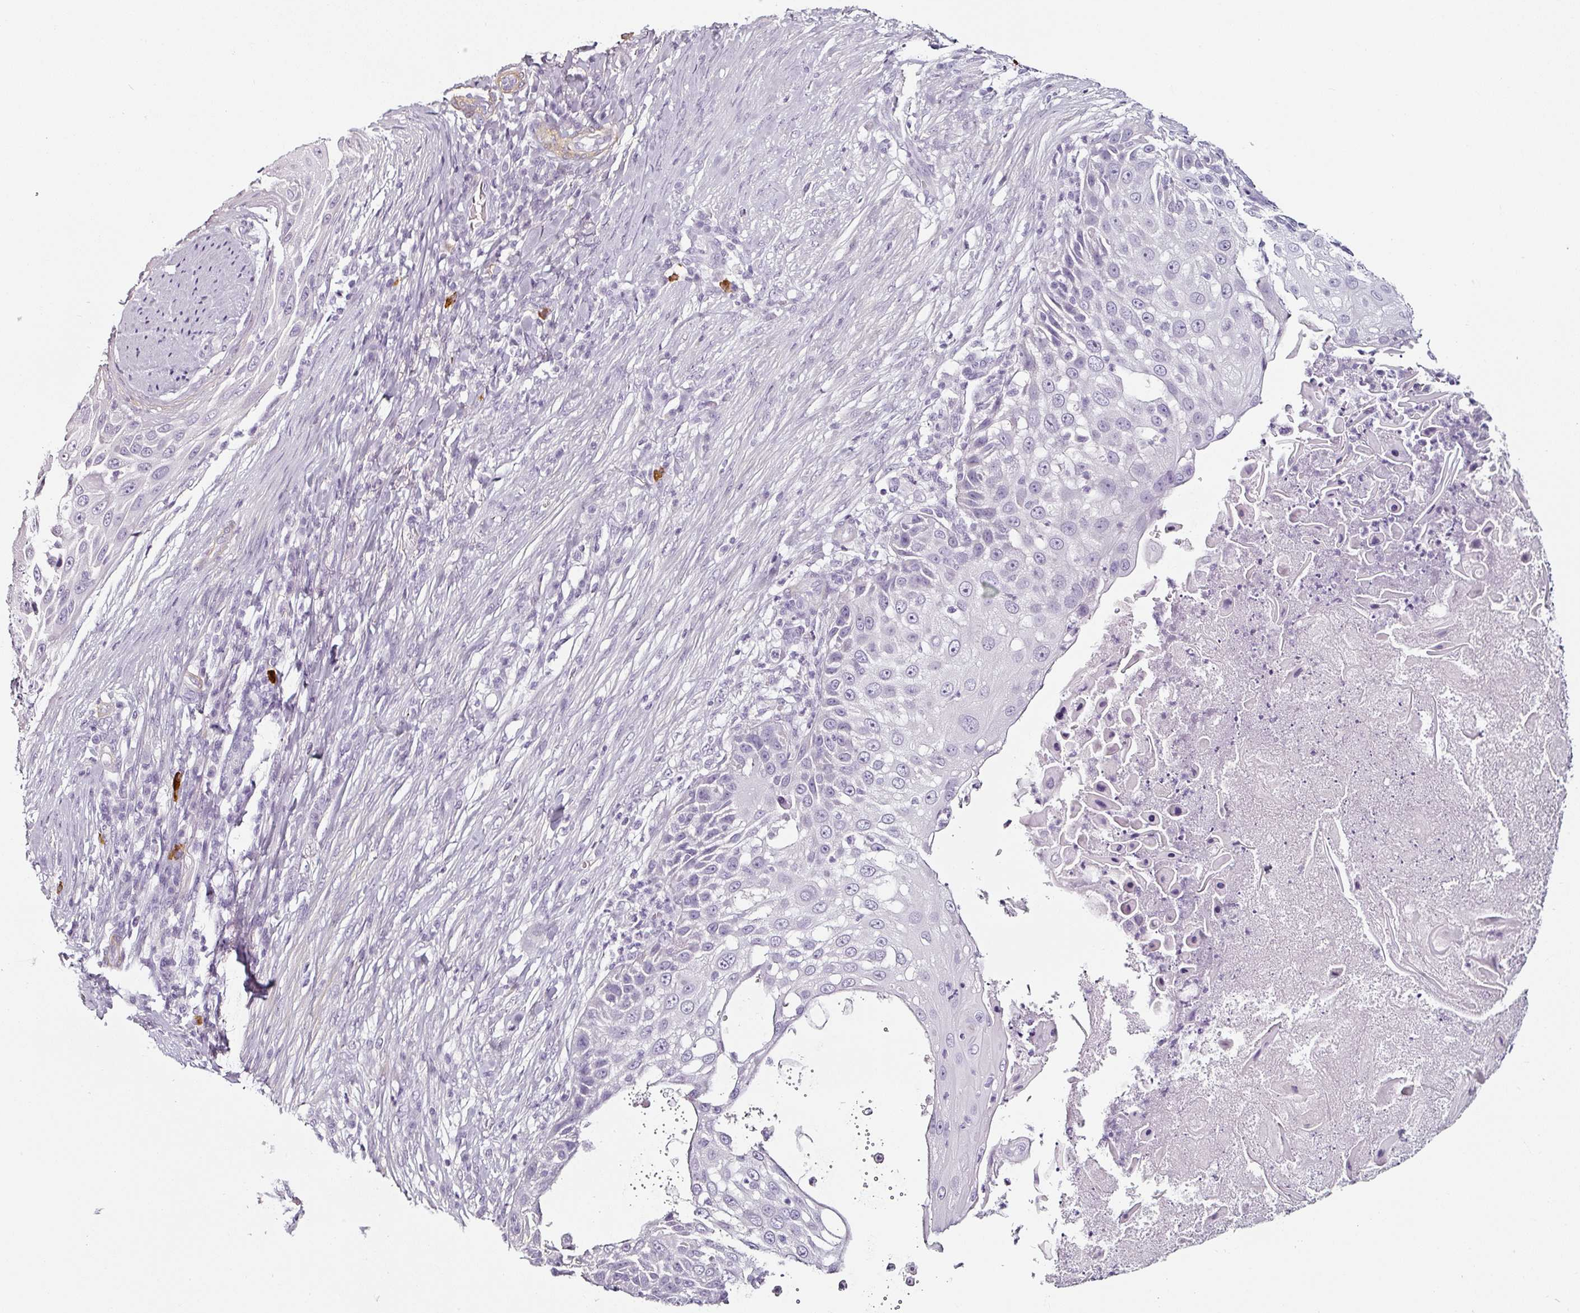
{"staining": {"intensity": "negative", "quantity": "none", "location": "none"}, "tissue": "skin cancer", "cell_type": "Tumor cells", "image_type": "cancer", "snomed": [{"axis": "morphology", "description": "Squamous cell carcinoma, NOS"}, {"axis": "topography", "description": "Skin"}], "caption": "DAB (3,3'-diaminobenzidine) immunohistochemical staining of human squamous cell carcinoma (skin) shows no significant expression in tumor cells.", "gene": "CAP2", "patient": {"sex": "female", "age": 44}}